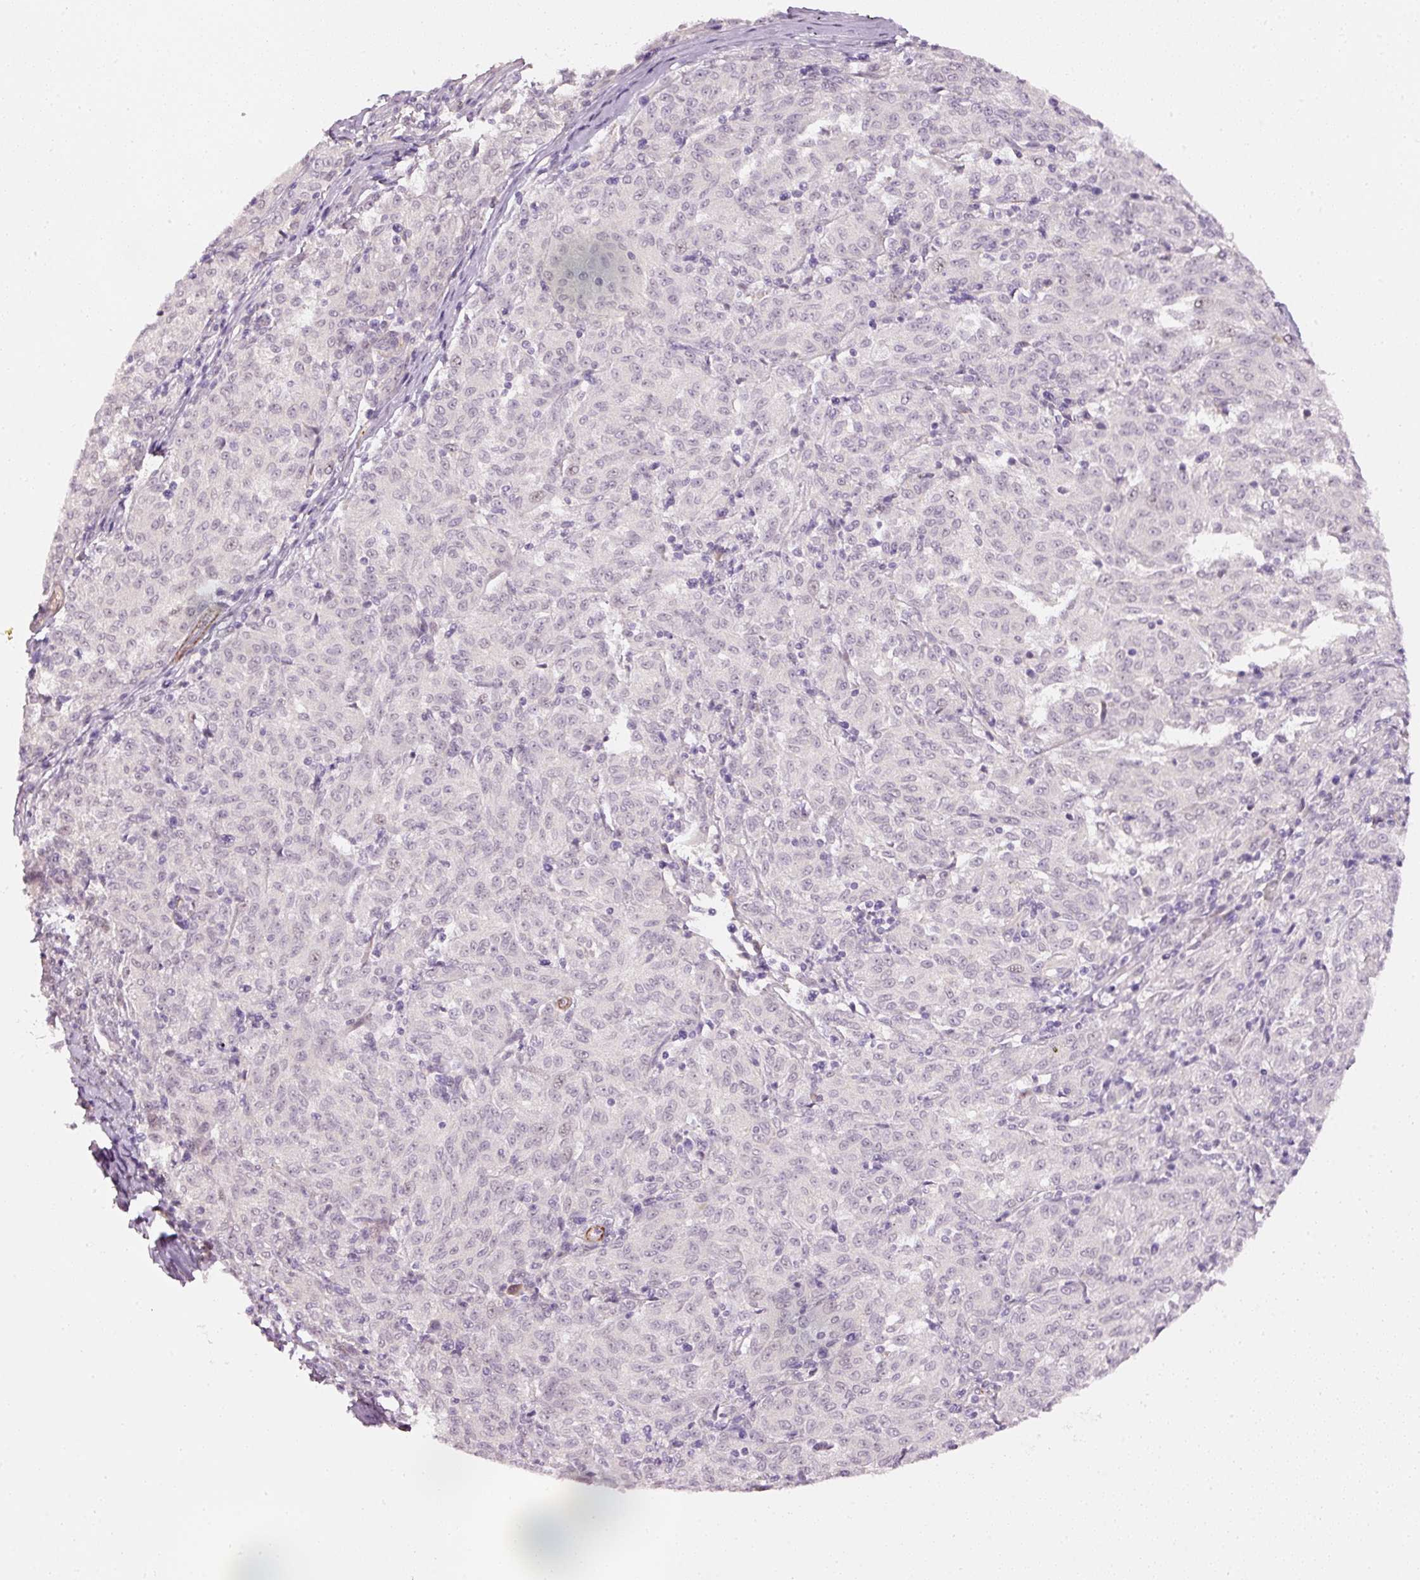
{"staining": {"intensity": "negative", "quantity": "none", "location": "none"}, "tissue": "melanoma", "cell_type": "Tumor cells", "image_type": "cancer", "snomed": [{"axis": "morphology", "description": "Malignant melanoma, NOS"}, {"axis": "topography", "description": "Skin"}], "caption": "Immunohistochemical staining of human melanoma shows no significant expression in tumor cells.", "gene": "TOGARAM1", "patient": {"sex": "female", "age": 72}}